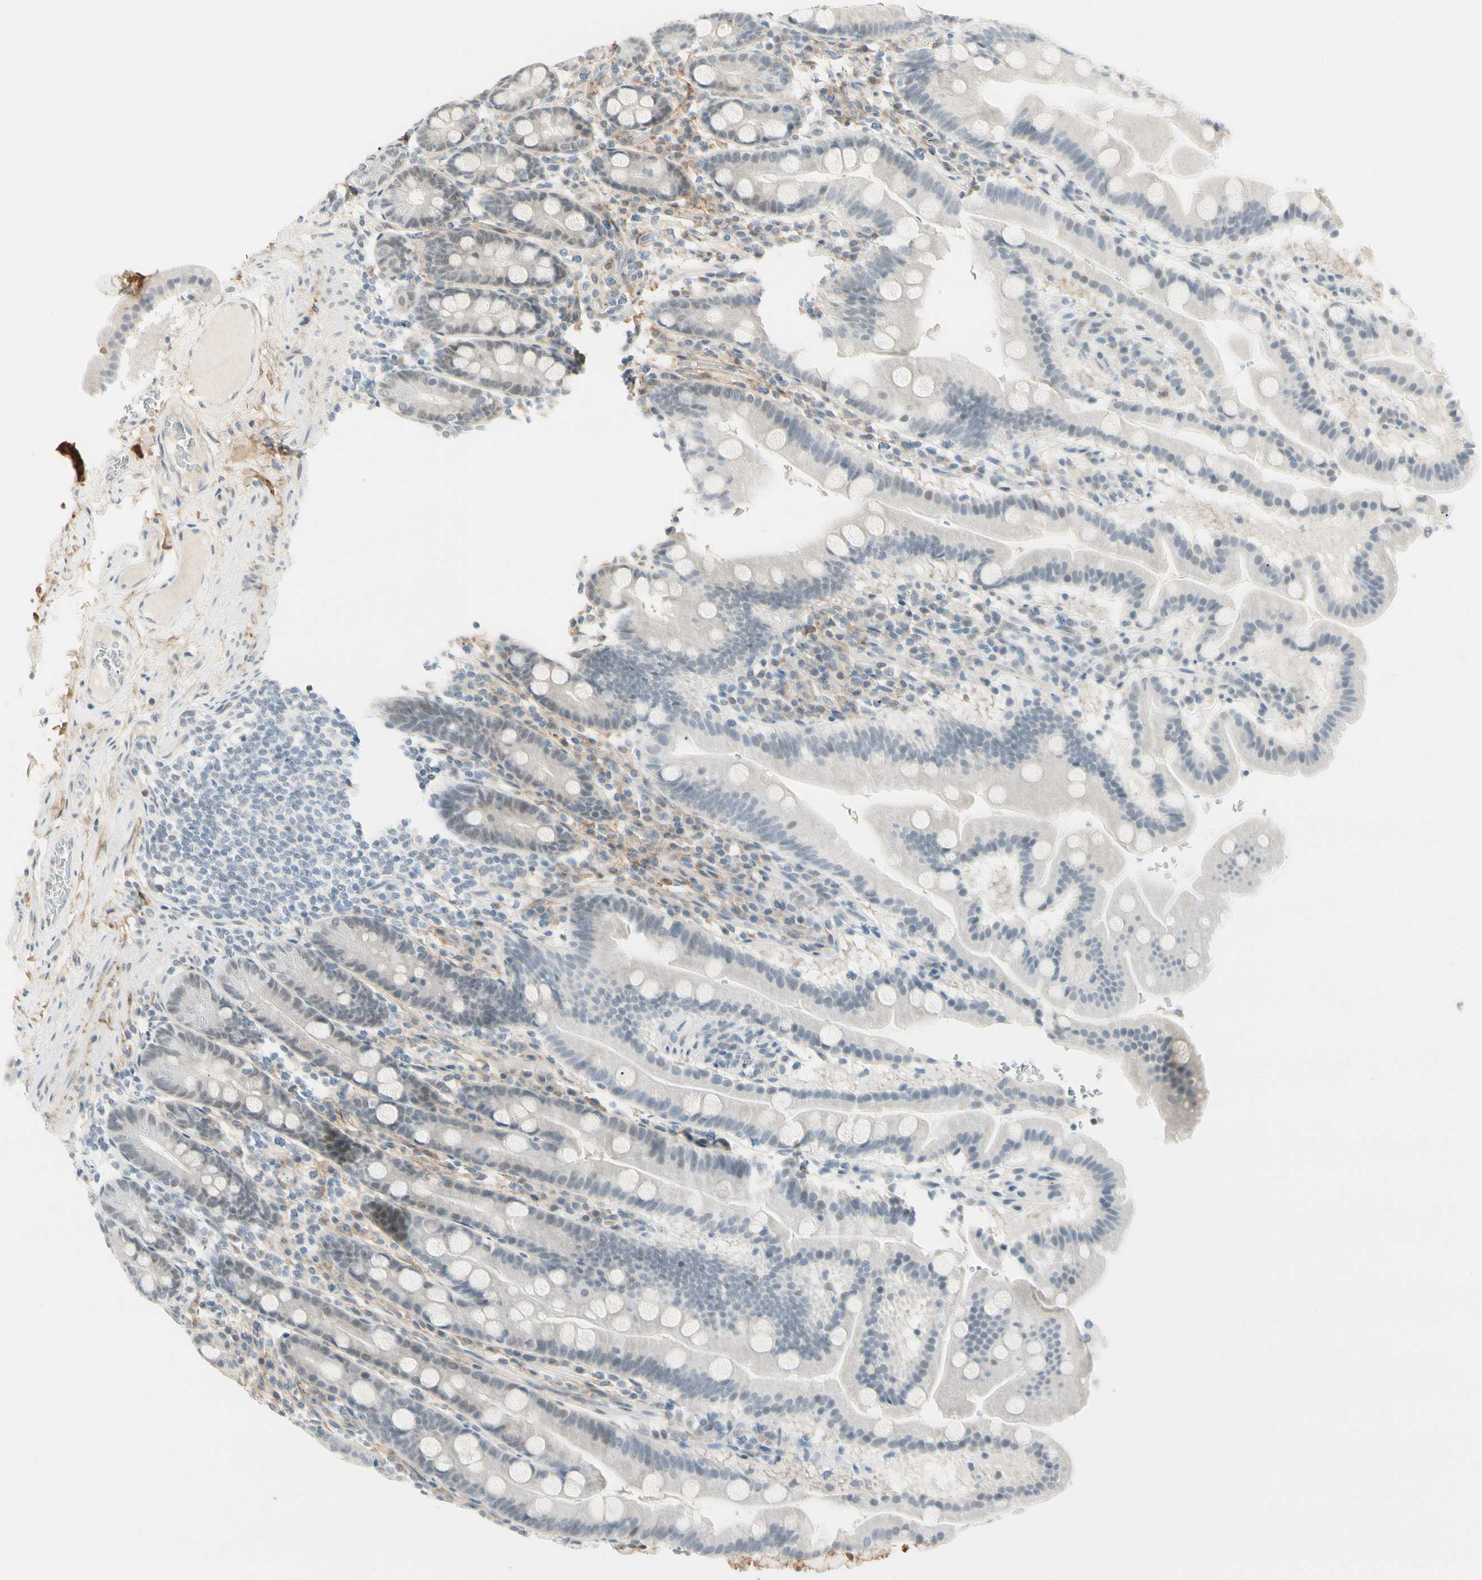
{"staining": {"intensity": "weak", "quantity": "<25%", "location": "nuclear"}, "tissue": "duodenum", "cell_type": "Glandular cells", "image_type": "normal", "snomed": [{"axis": "morphology", "description": "Normal tissue, NOS"}, {"axis": "topography", "description": "Duodenum"}], "caption": "A high-resolution photomicrograph shows immunohistochemistry (IHC) staining of unremarkable duodenum, which displays no significant expression in glandular cells.", "gene": "ASPN", "patient": {"sex": "male", "age": 50}}